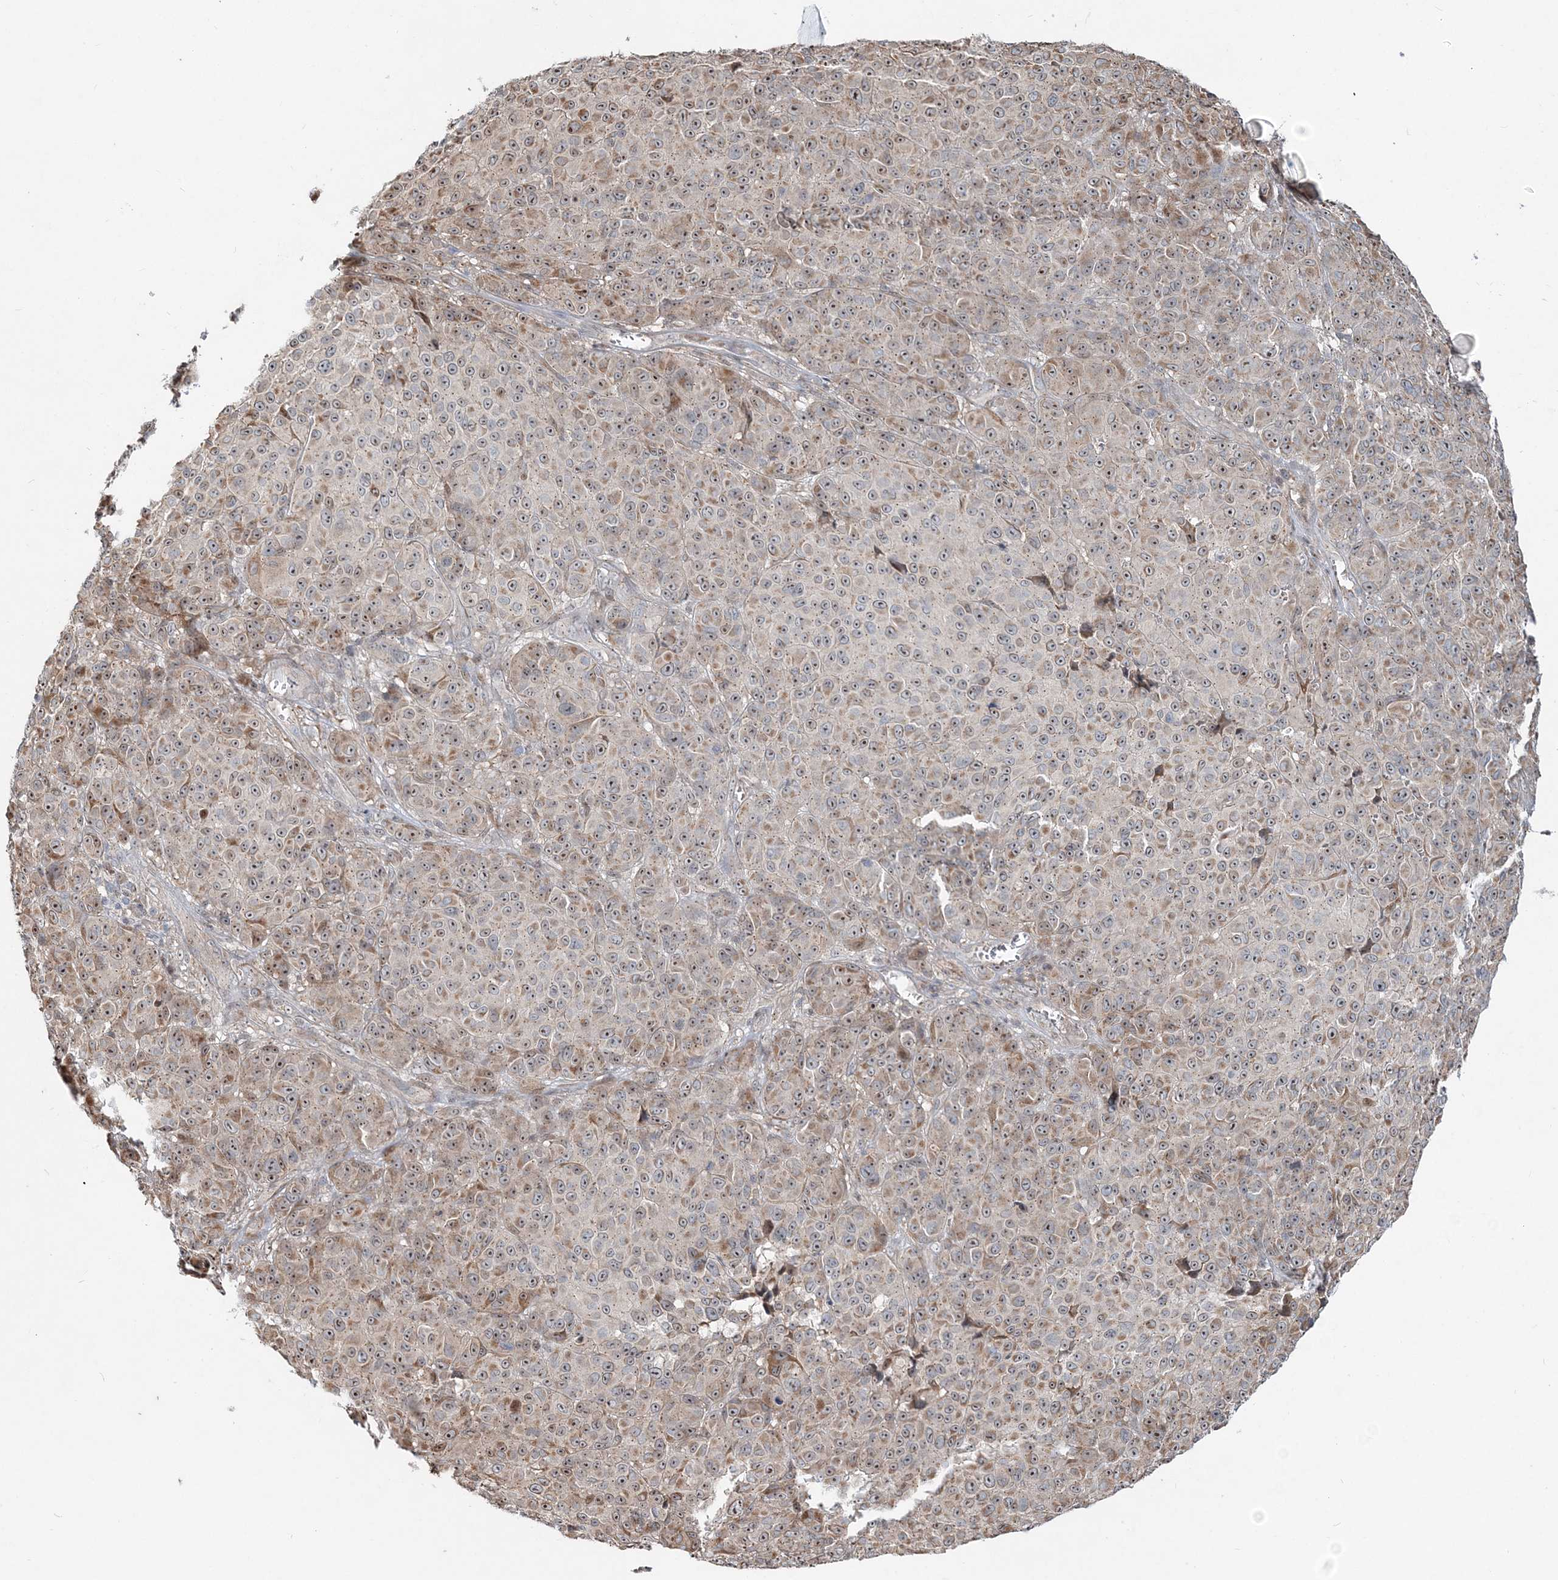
{"staining": {"intensity": "moderate", "quantity": "25%-75%", "location": "cytoplasmic/membranous,nuclear"}, "tissue": "melanoma", "cell_type": "Tumor cells", "image_type": "cancer", "snomed": [{"axis": "morphology", "description": "Malignant melanoma, NOS"}, {"axis": "topography", "description": "Skin"}], "caption": "A medium amount of moderate cytoplasmic/membranous and nuclear staining is seen in approximately 25%-75% of tumor cells in melanoma tissue.", "gene": "CXXC5", "patient": {"sex": "male", "age": 73}}